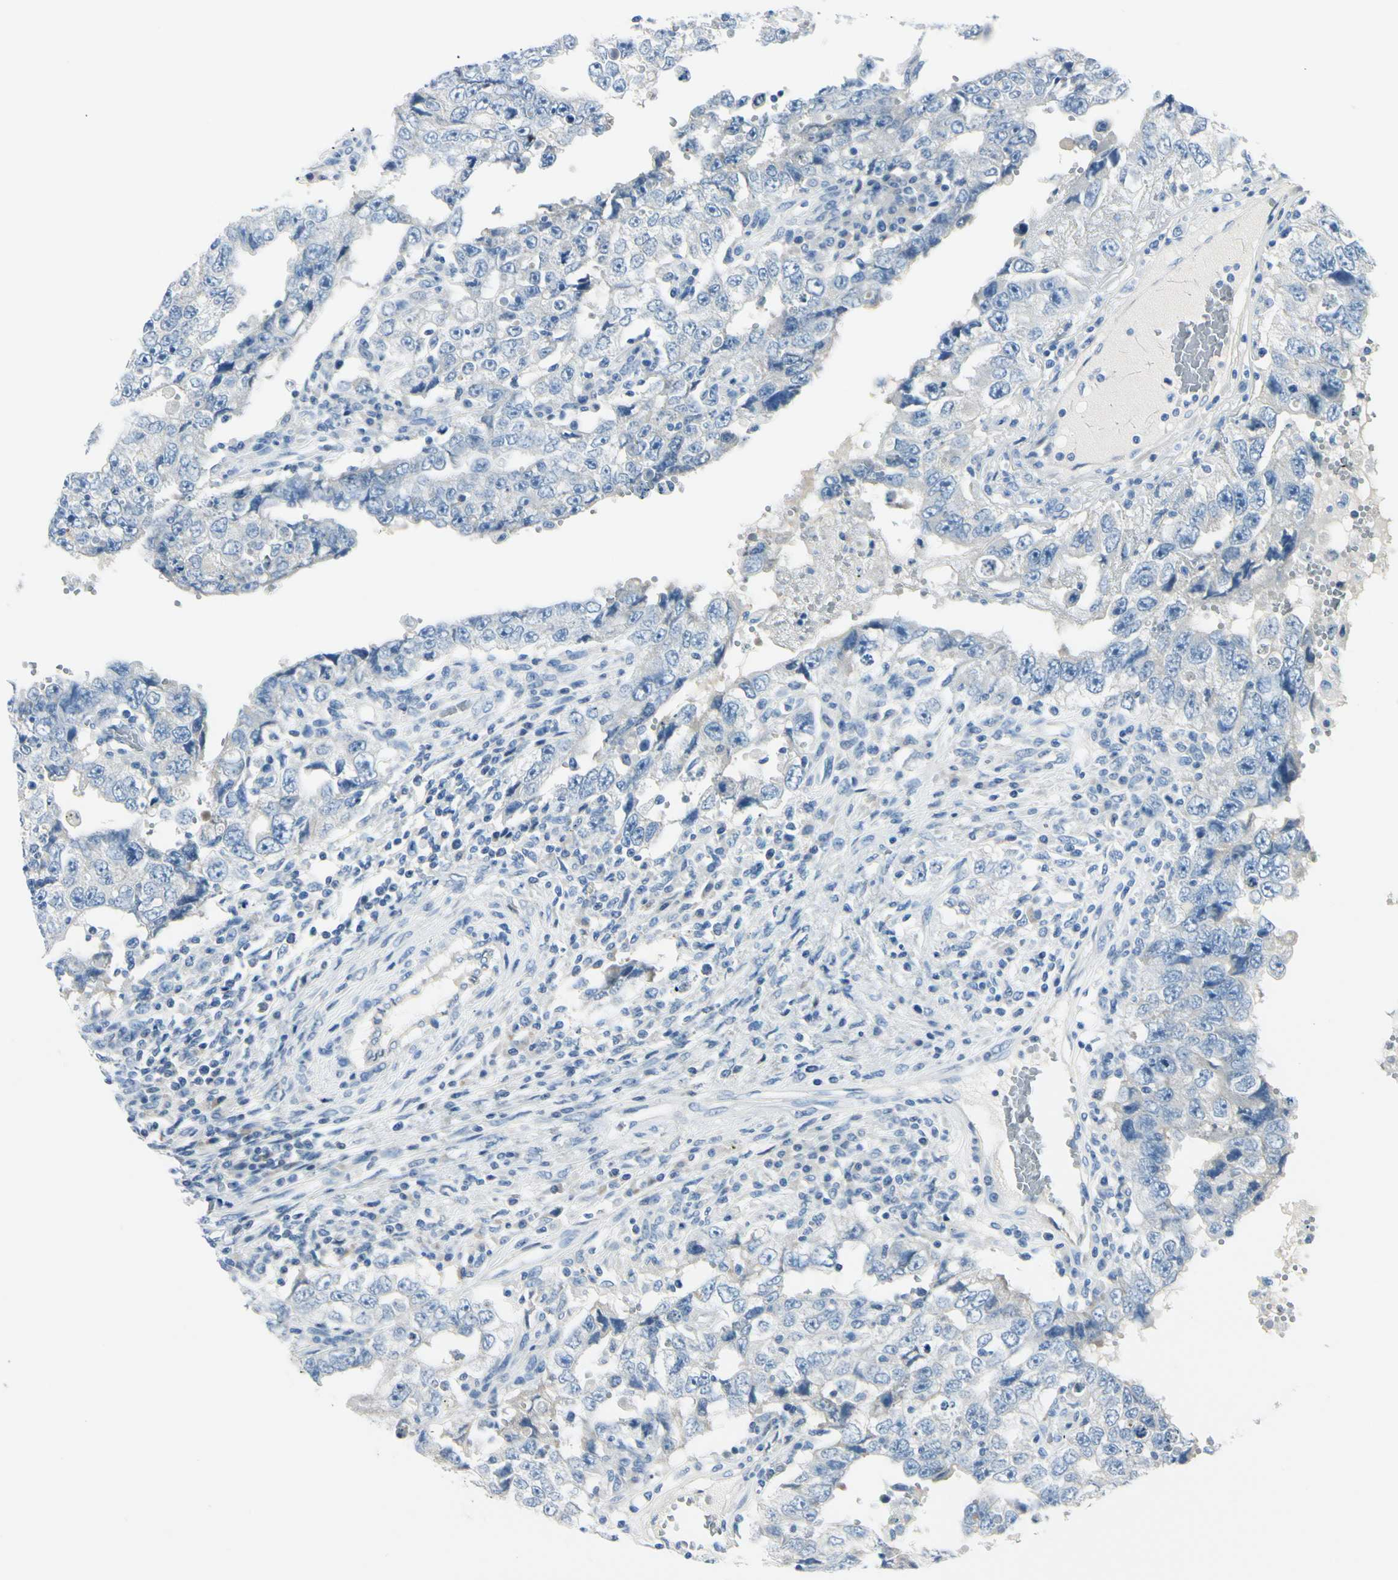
{"staining": {"intensity": "negative", "quantity": "none", "location": "none"}, "tissue": "testis cancer", "cell_type": "Tumor cells", "image_type": "cancer", "snomed": [{"axis": "morphology", "description": "Carcinoma, Embryonal, NOS"}, {"axis": "topography", "description": "Testis"}], "caption": "DAB (3,3'-diaminobenzidine) immunohistochemical staining of human testis cancer reveals no significant expression in tumor cells.", "gene": "PEBP1", "patient": {"sex": "male", "age": 26}}